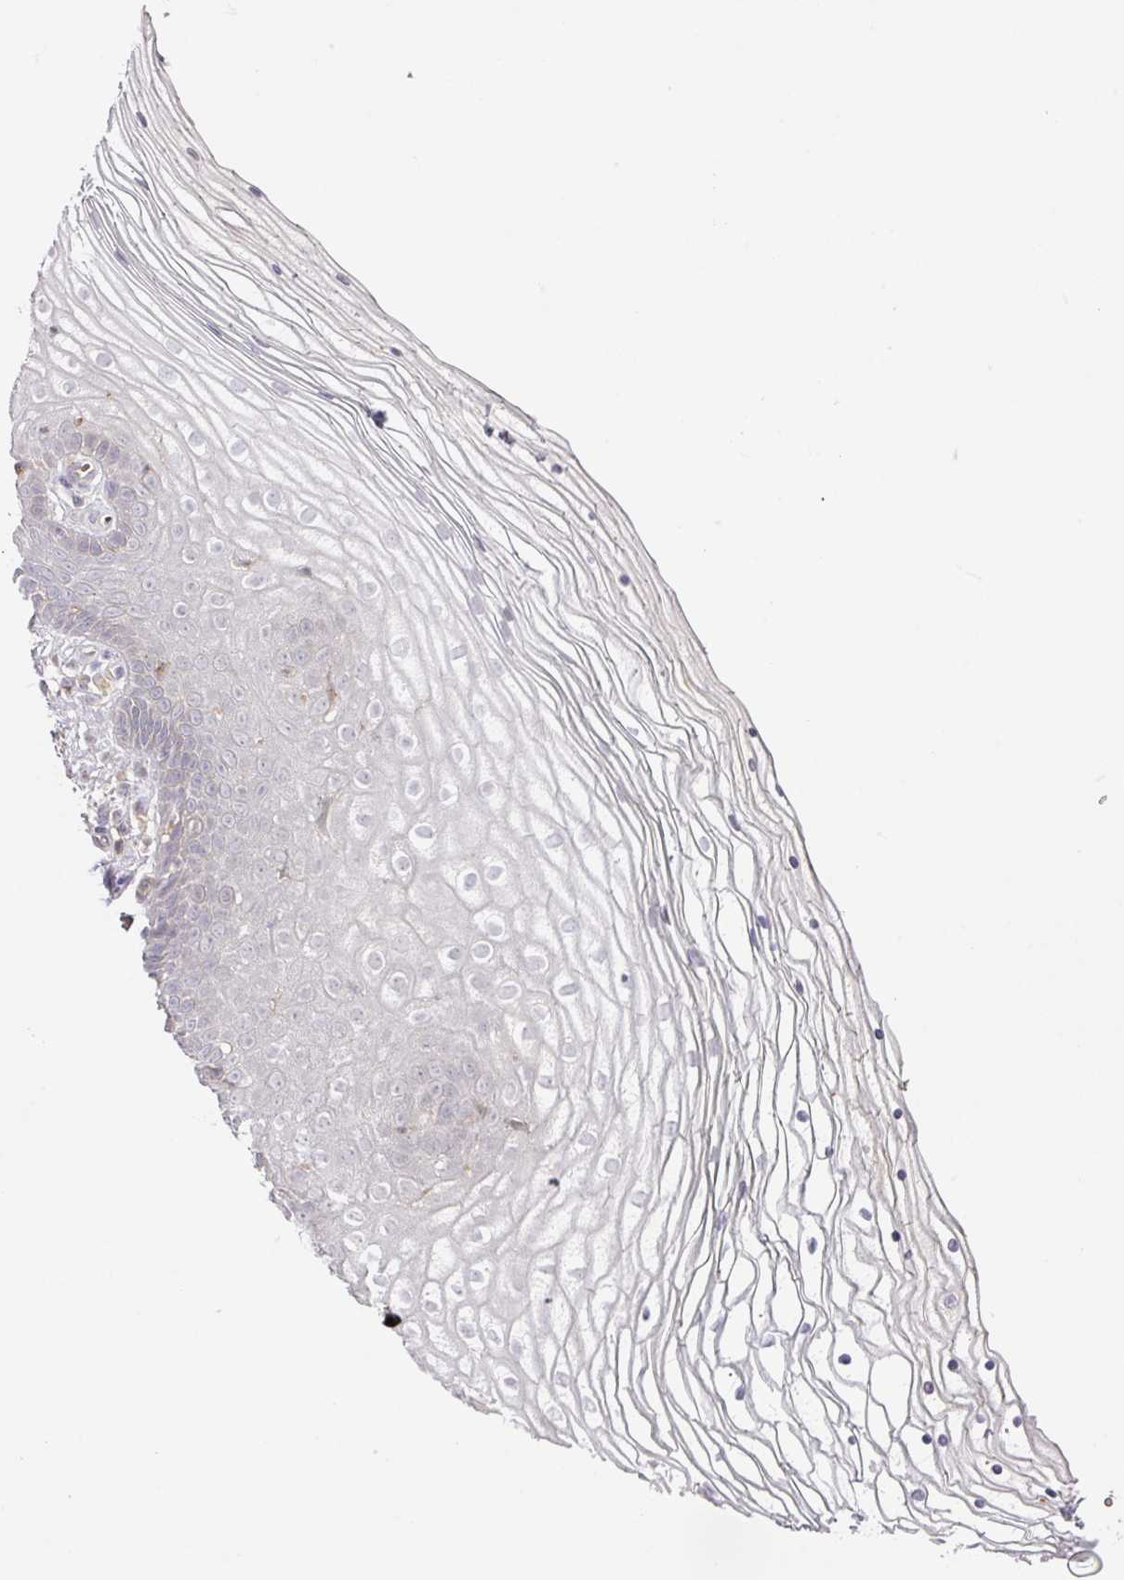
{"staining": {"intensity": "negative", "quantity": "none", "location": "none"}, "tissue": "vagina", "cell_type": "Squamous epithelial cells", "image_type": "normal", "snomed": [{"axis": "morphology", "description": "Normal tissue, NOS"}, {"axis": "topography", "description": "Vagina"}], "caption": "Immunohistochemistry (IHC) micrograph of benign vagina: vagina stained with DAB reveals no significant protein positivity in squamous epithelial cells.", "gene": "TARM1", "patient": {"sex": "female", "age": 56}}